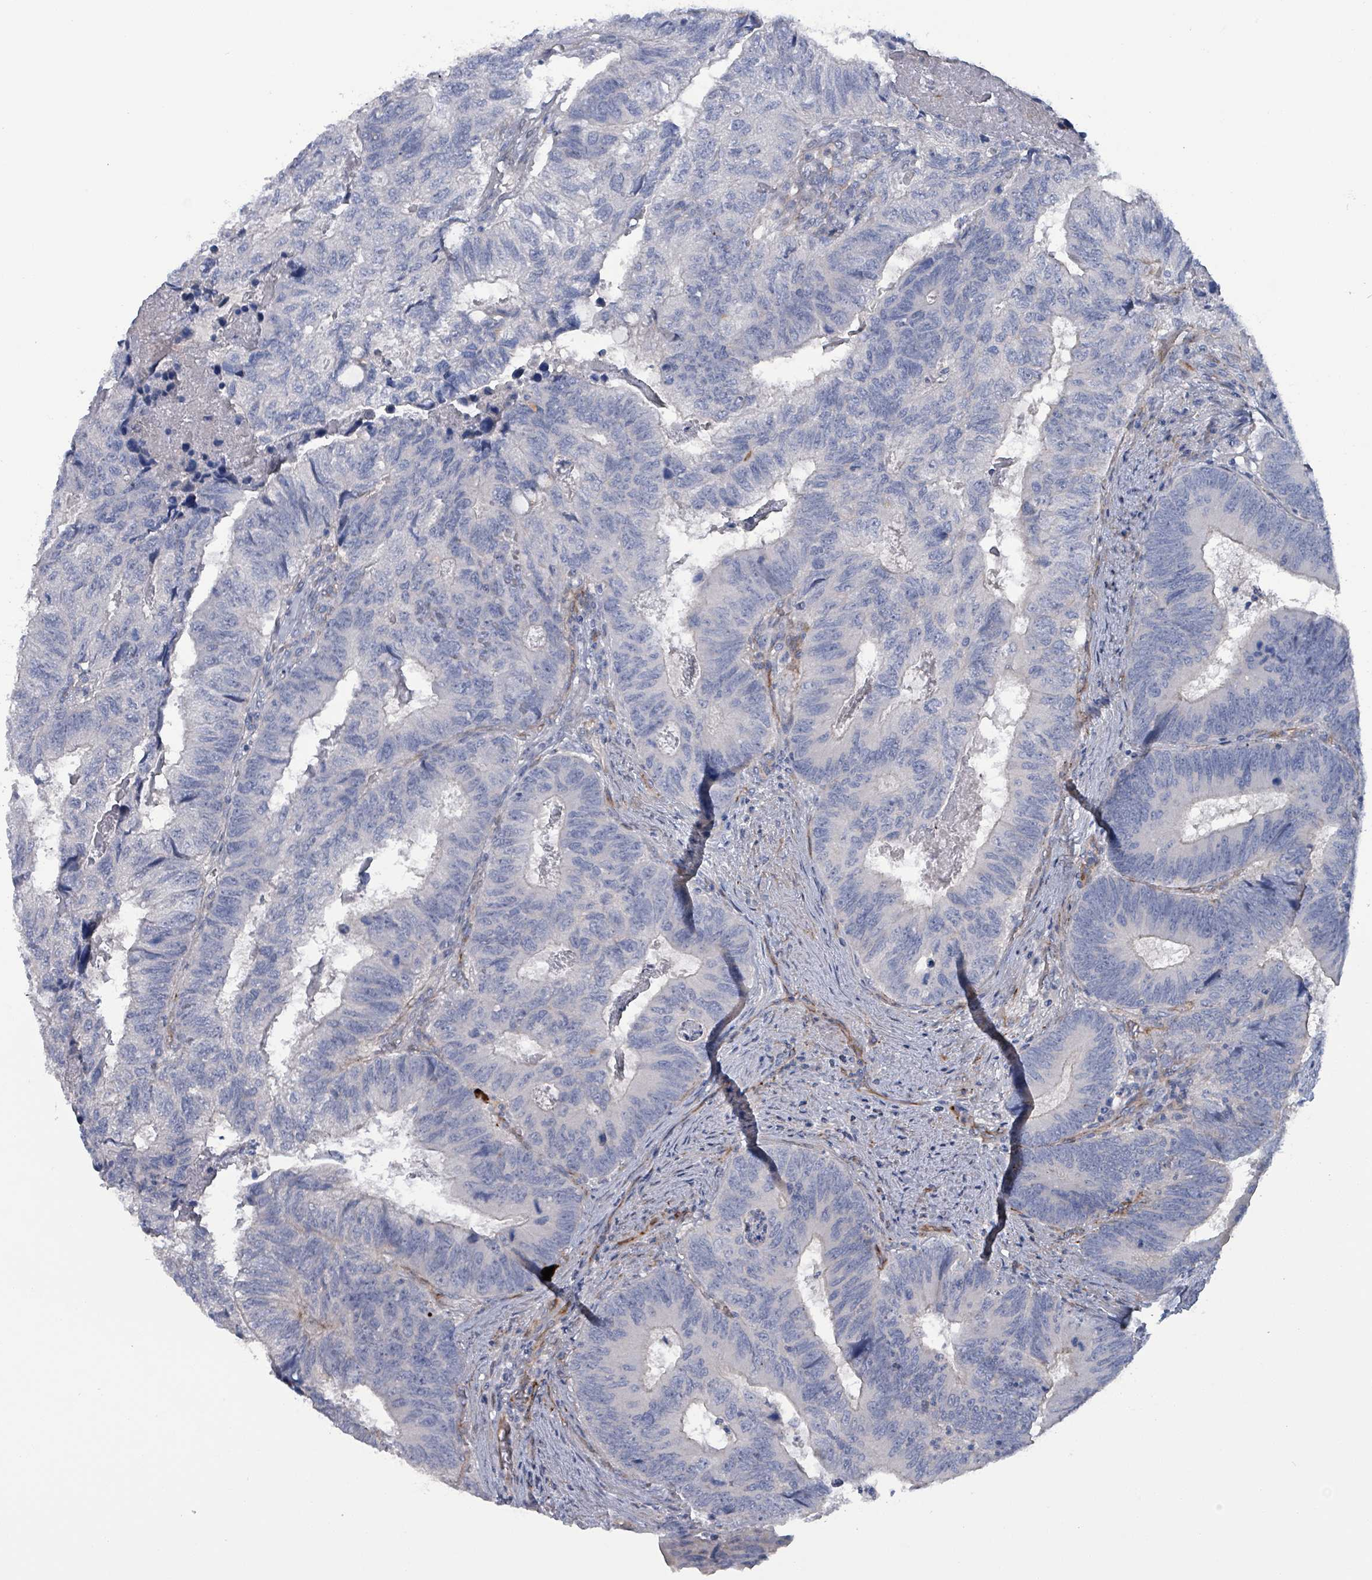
{"staining": {"intensity": "negative", "quantity": "none", "location": "none"}, "tissue": "colorectal cancer", "cell_type": "Tumor cells", "image_type": "cancer", "snomed": [{"axis": "morphology", "description": "Adenocarcinoma, NOS"}, {"axis": "topography", "description": "Colon"}], "caption": "Immunohistochemistry of colorectal cancer displays no staining in tumor cells.", "gene": "TAAR5", "patient": {"sex": "female", "age": 67}}